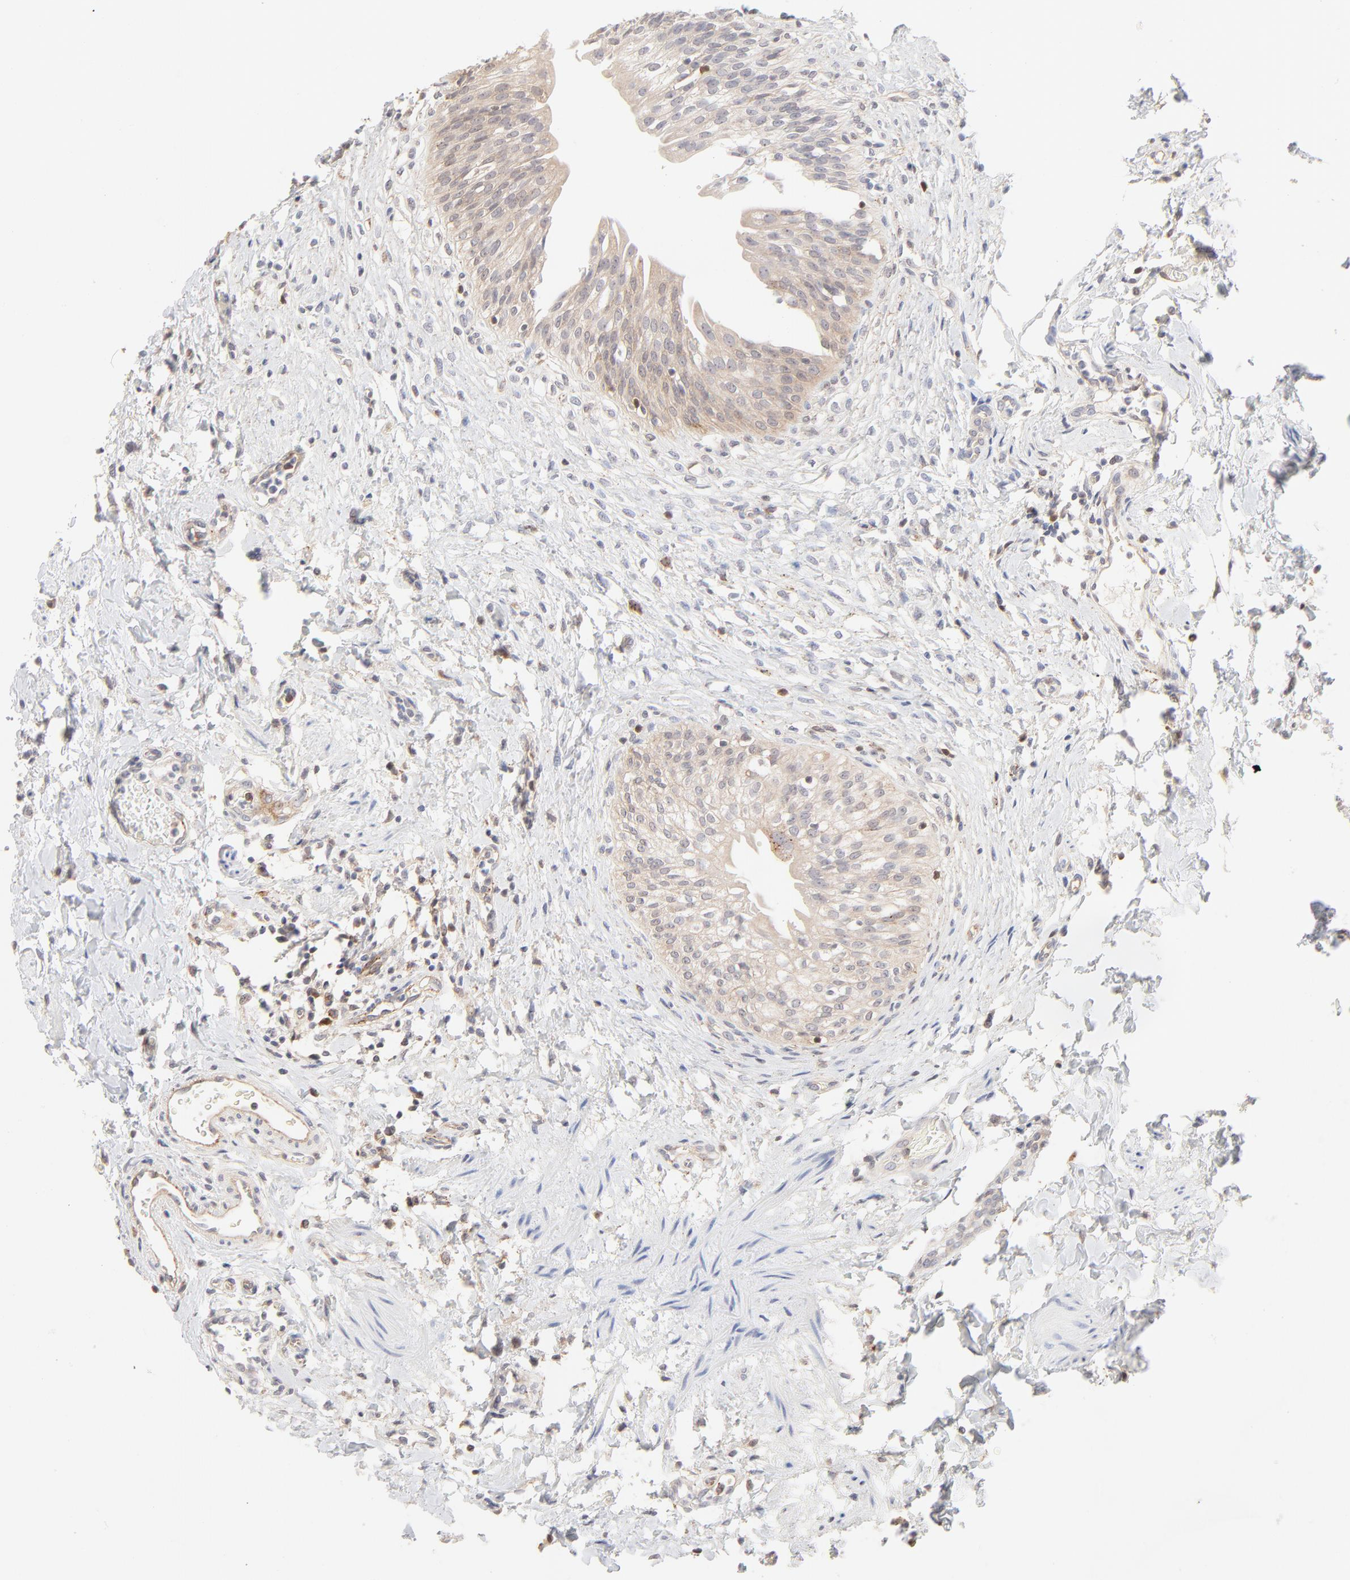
{"staining": {"intensity": "negative", "quantity": "none", "location": "none"}, "tissue": "urinary bladder", "cell_type": "Urothelial cells", "image_type": "normal", "snomed": [{"axis": "morphology", "description": "Normal tissue, NOS"}, {"axis": "topography", "description": "Urinary bladder"}], "caption": "Human urinary bladder stained for a protein using immunohistochemistry exhibits no positivity in urothelial cells.", "gene": "CDK6", "patient": {"sex": "female", "age": 80}}